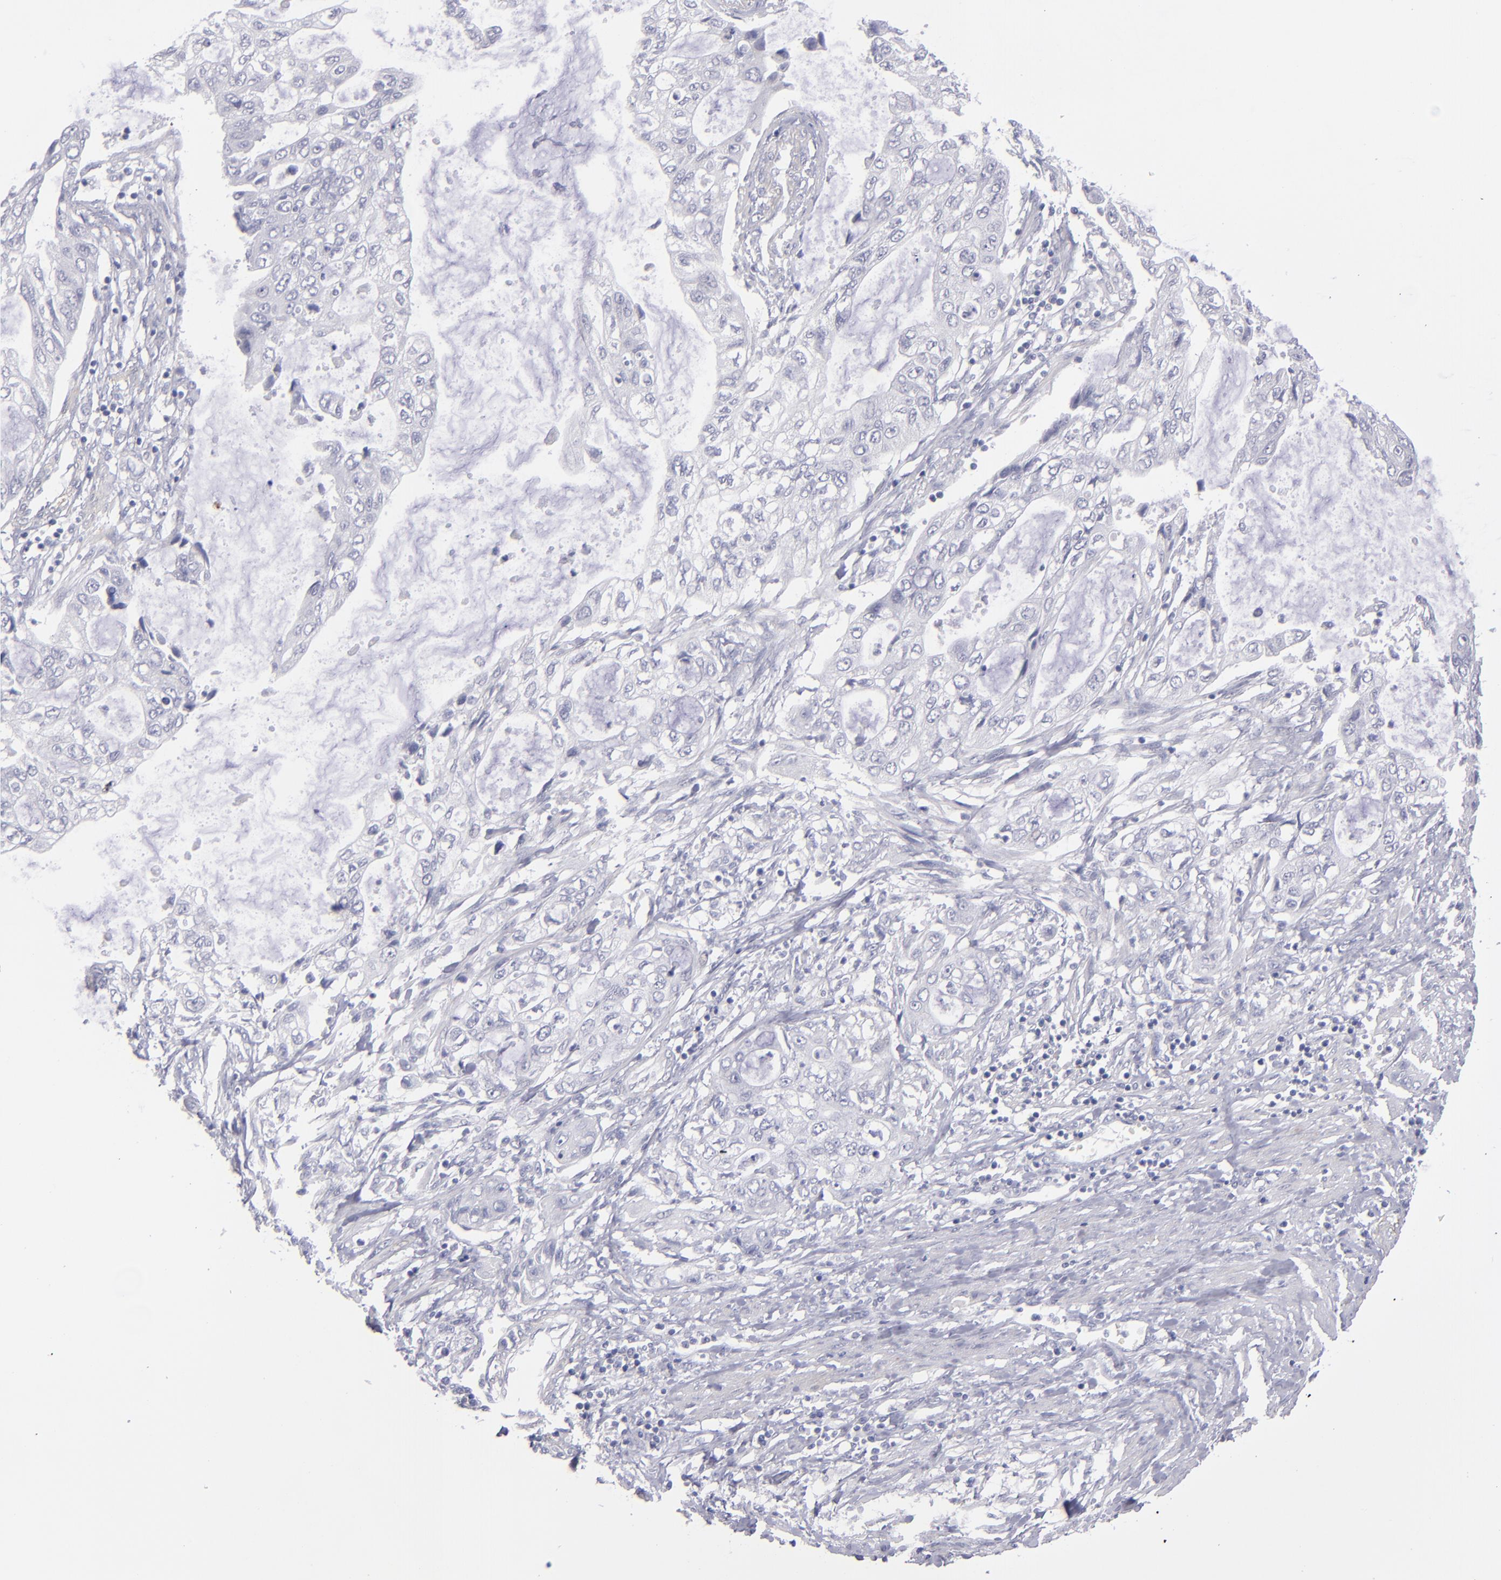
{"staining": {"intensity": "negative", "quantity": "none", "location": "none"}, "tissue": "stomach cancer", "cell_type": "Tumor cells", "image_type": "cancer", "snomed": [{"axis": "morphology", "description": "Adenocarcinoma, NOS"}, {"axis": "topography", "description": "Stomach, upper"}], "caption": "IHC micrograph of human adenocarcinoma (stomach) stained for a protein (brown), which exhibits no positivity in tumor cells. The staining was performed using DAB to visualize the protein expression in brown, while the nuclei were stained in blue with hematoxylin (Magnification: 20x).", "gene": "MYH11", "patient": {"sex": "female", "age": 52}}